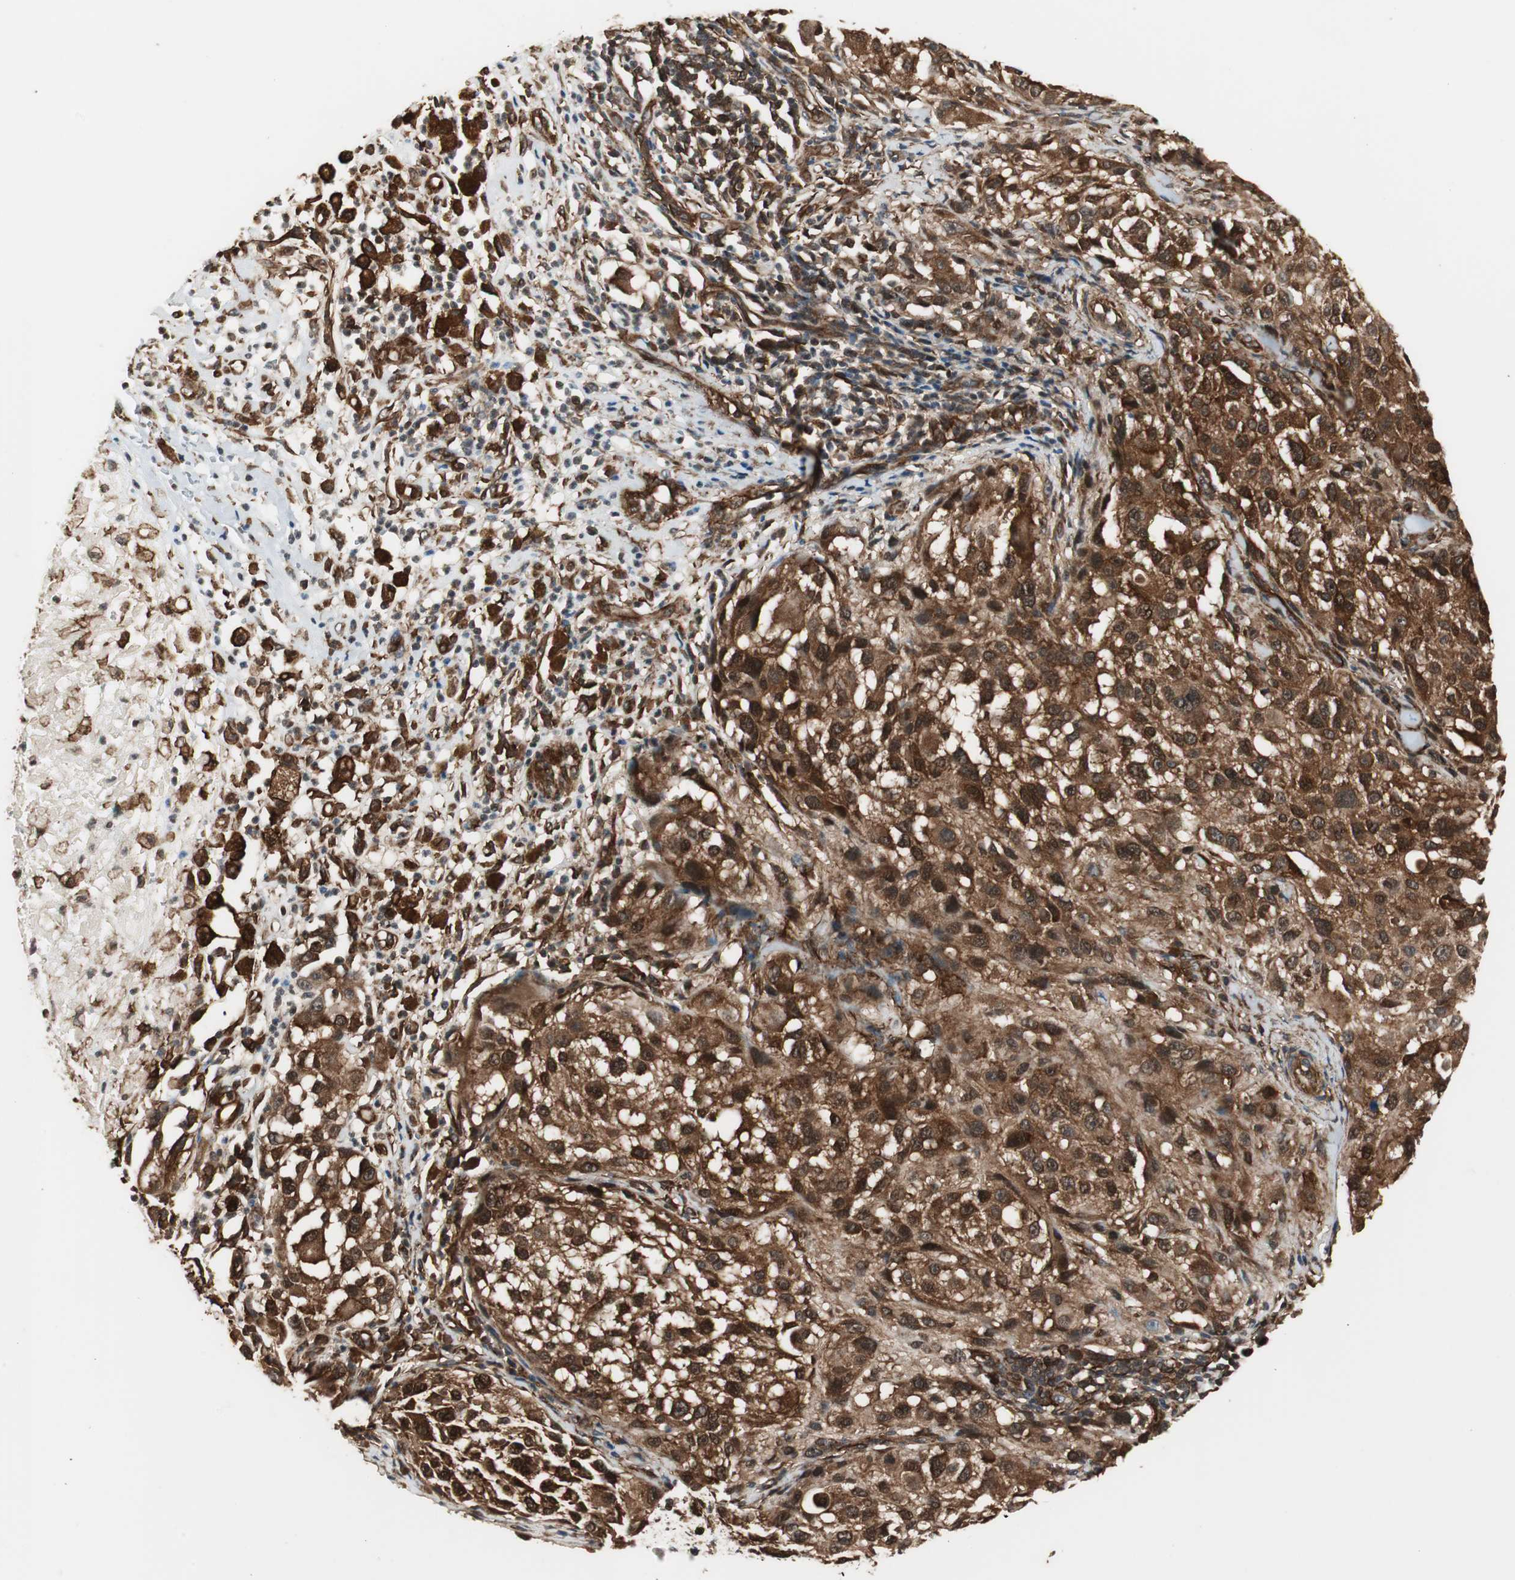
{"staining": {"intensity": "strong", "quantity": ">75%", "location": "cytoplasmic/membranous"}, "tissue": "melanoma", "cell_type": "Tumor cells", "image_type": "cancer", "snomed": [{"axis": "morphology", "description": "Necrosis, NOS"}, {"axis": "morphology", "description": "Malignant melanoma, NOS"}, {"axis": "topography", "description": "Skin"}], "caption": "A high amount of strong cytoplasmic/membranous positivity is seen in approximately >75% of tumor cells in malignant melanoma tissue.", "gene": "PTPN11", "patient": {"sex": "female", "age": 87}}